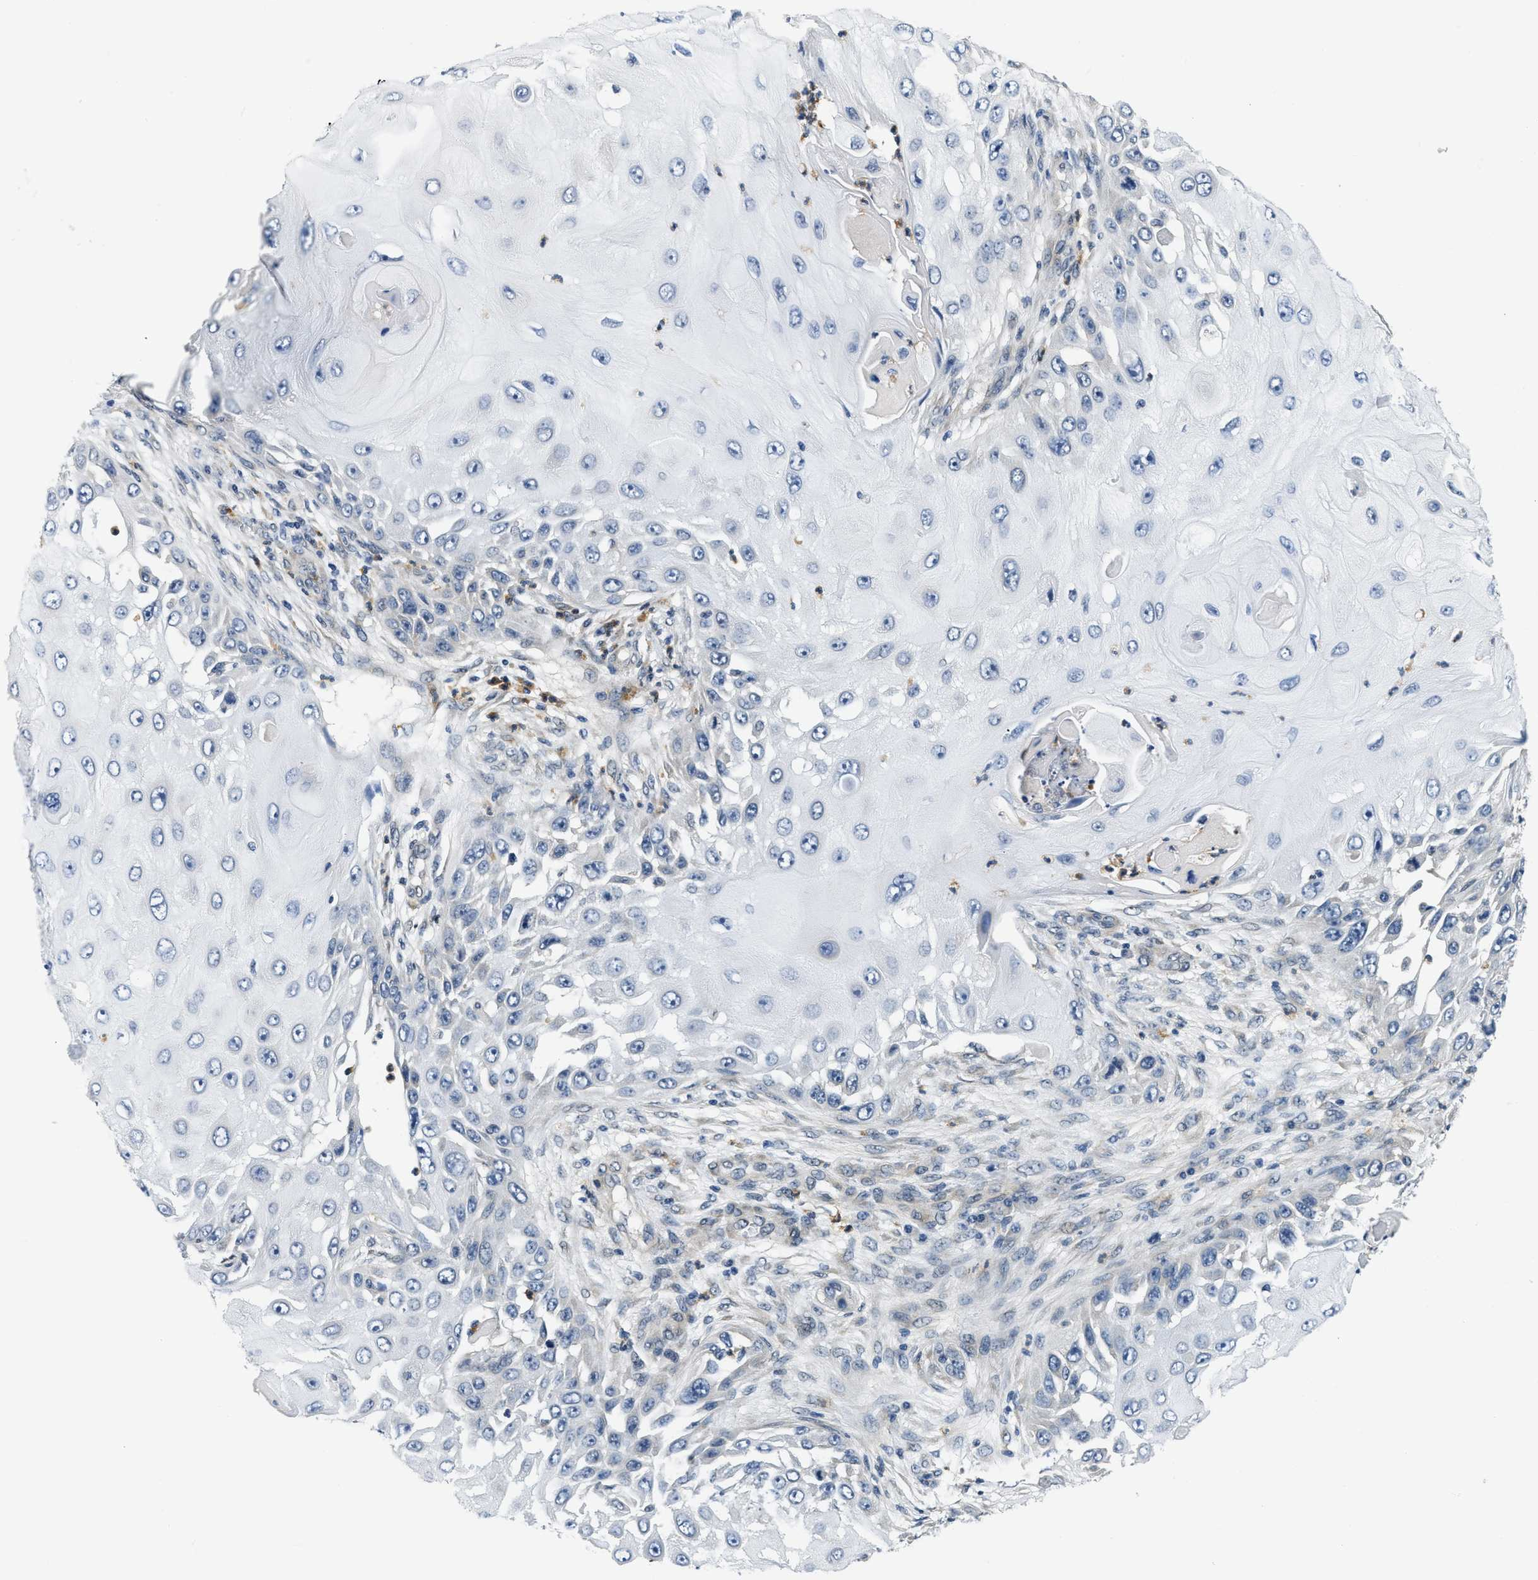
{"staining": {"intensity": "negative", "quantity": "none", "location": "none"}, "tissue": "skin cancer", "cell_type": "Tumor cells", "image_type": "cancer", "snomed": [{"axis": "morphology", "description": "Squamous cell carcinoma, NOS"}, {"axis": "topography", "description": "Skin"}], "caption": "There is no significant expression in tumor cells of squamous cell carcinoma (skin).", "gene": "SMAD4", "patient": {"sex": "female", "age": 44}}